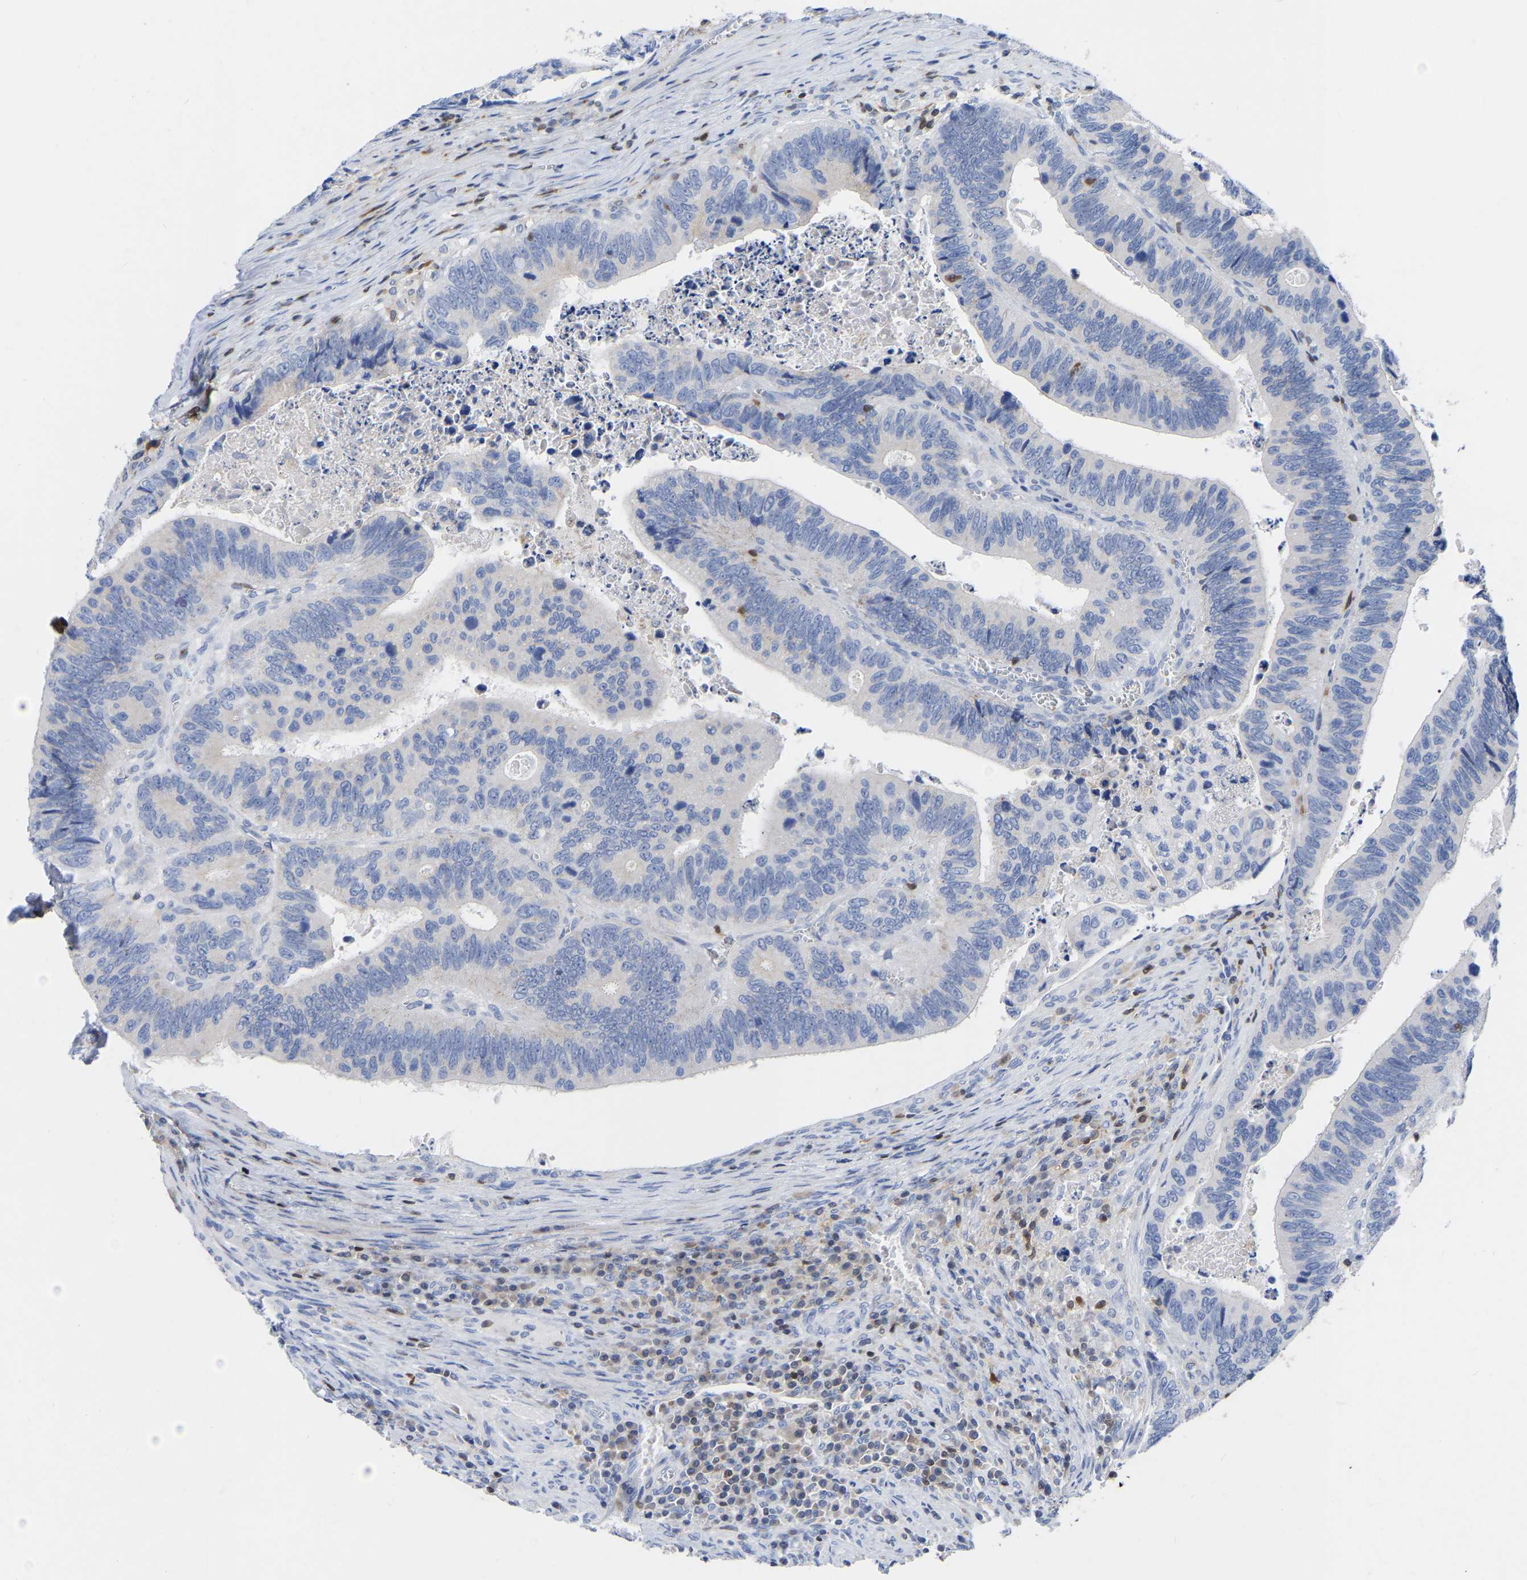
{"staining": {"intensity": "negative", "quantity": "none", "location": "none"}, "tissue": "colorectal cancer", "cell_type": "Tumor cells", "image_type": "cancer", "snomed": [{"axis": "morphology", "description": "Inflammation, NOS"}, {"axis": "morphology", "description": "Adenocarcinoma, NOS"}, {"axis": "topography", "description": "Colon"}], "caption": "Protein analysis of adenocarcinoma (colorectal) demonstrates no significant positivity in tumor cells.", "gene": "PTPN7", "patient": {"sex": "male", "age": 72}}